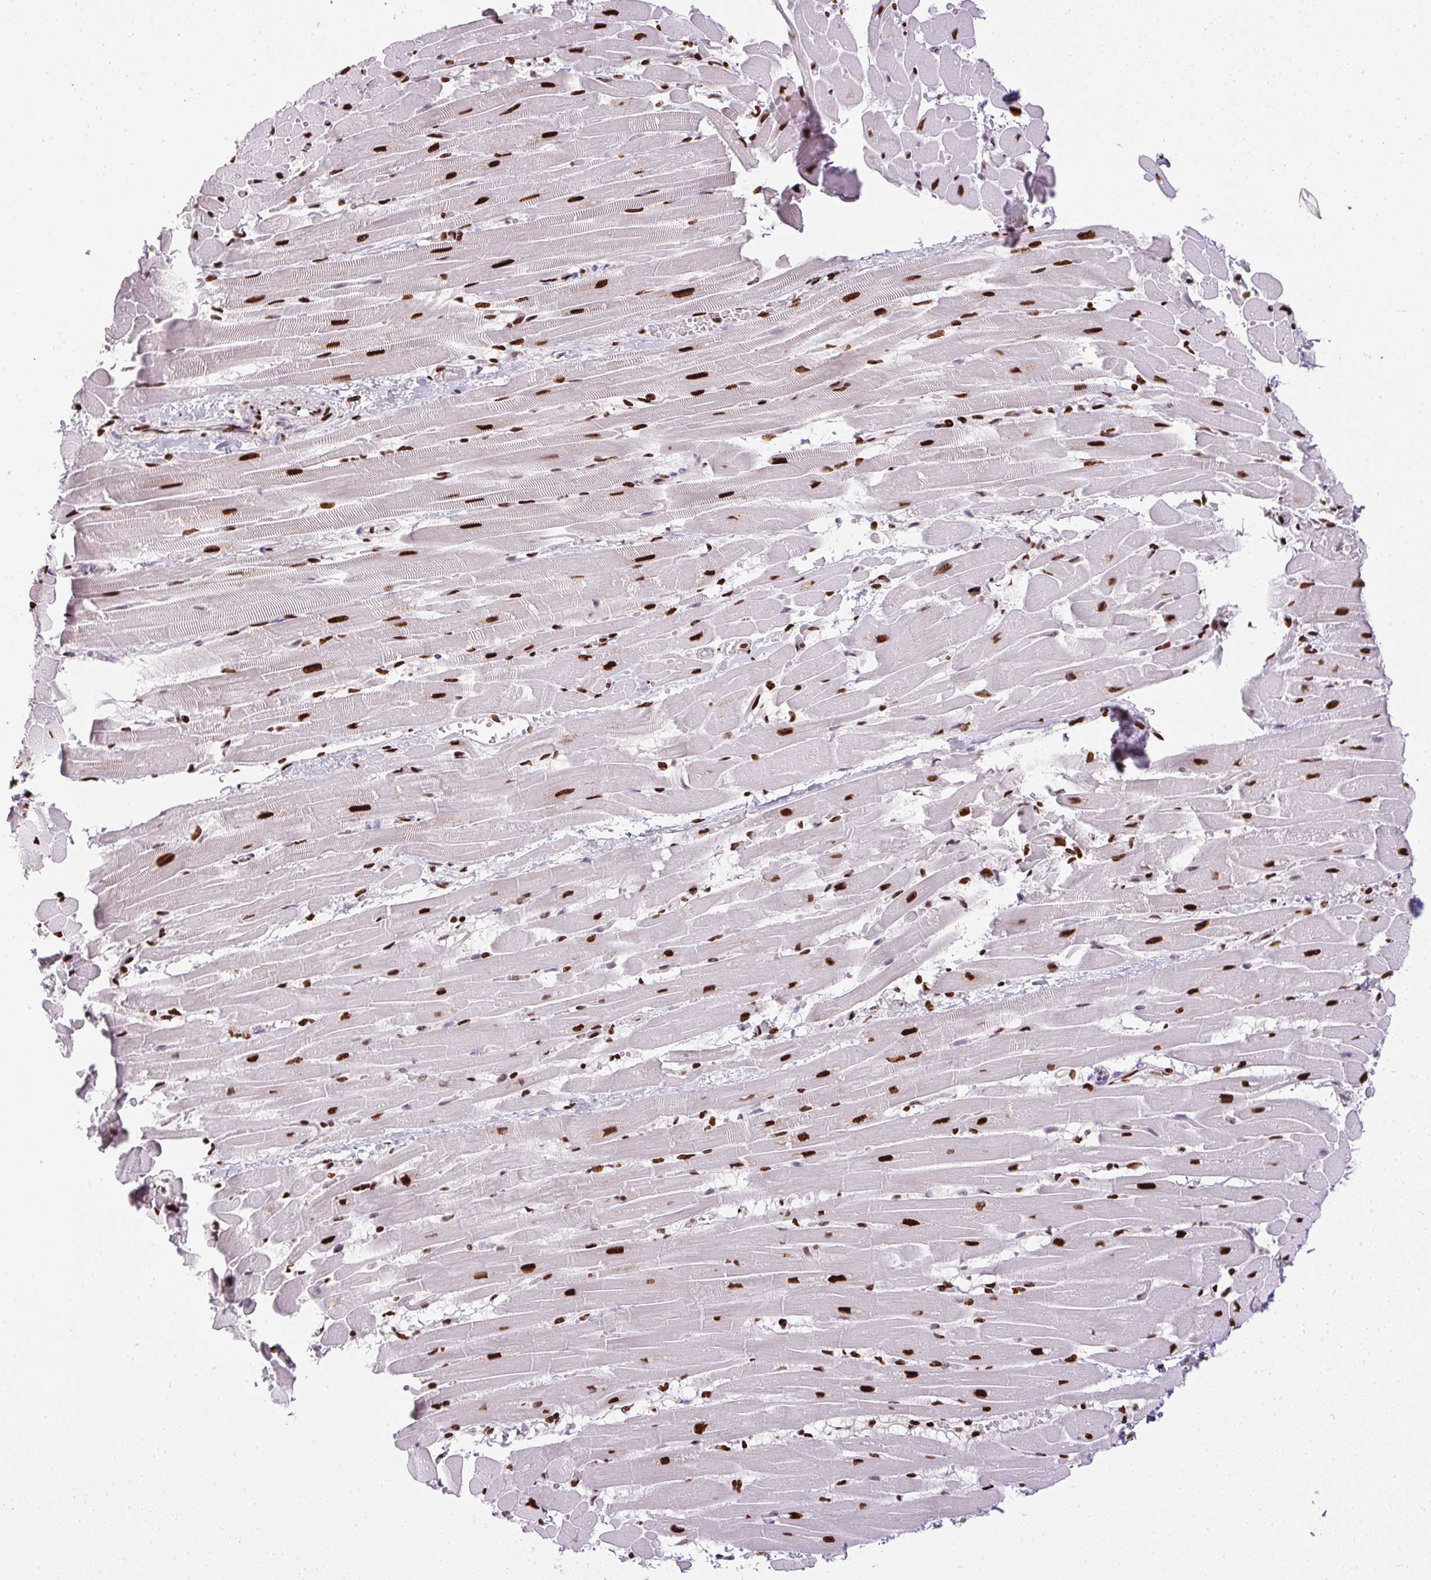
{"staining": {"intensity": "strong", "quantity": "25%-75%", "location": "nuclear"}, "tissue": "heart muscle", "cell_type": "Cardiomyocytes", "image_type": "normal", "snomed": [{"axis": "morphology", "description": "Normal tissue, NOS"}, {"axis": "topography", "description": "Heart"}], "caption": "Strong nuclear expression for a protein is appreciated in about 25%-75% of cardiomyocytes of normal heart muscle using immunohistochemistry.", "gene": "PAGE3", "patient": {"sex": "male", "age": 37}}